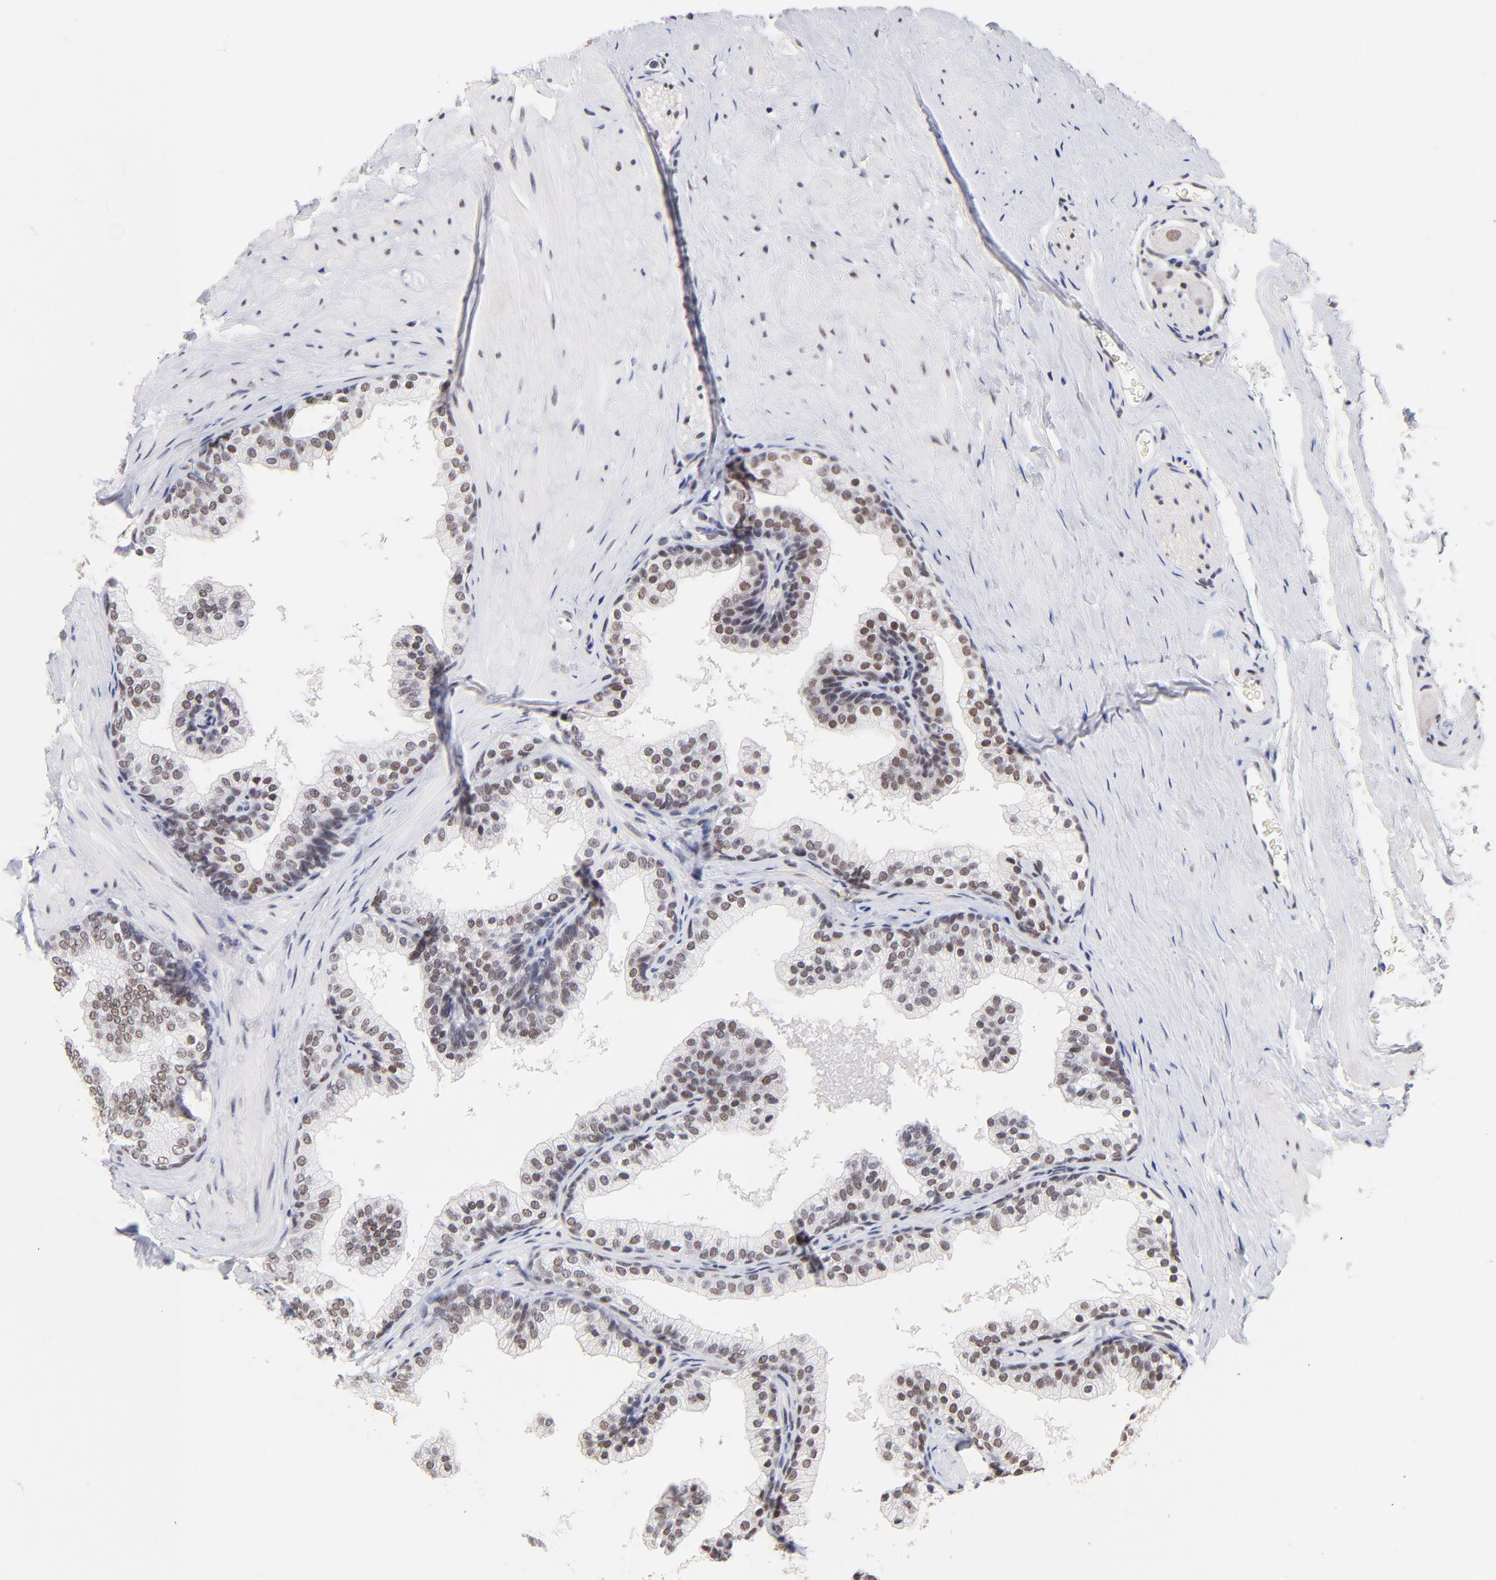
{"staining": {"intensity": "moderate", "quantity": ">75%", "location": "nuclear"}, "tissue": "prostate", "cell_type": "Glandular cells", "image_type": "normal", "snomed": [{"axis": "morphology", "description": "Normal tissue, NOS"}, {"axis": "topography", "description": "Prostate"}], "caption": "Prostate stained for a protein (brown) displays moderate nuclear positive positivity in about >75% of glandular cells.", "gene": "ZNF74", "patient": {"sex": "male", "age": 60}}